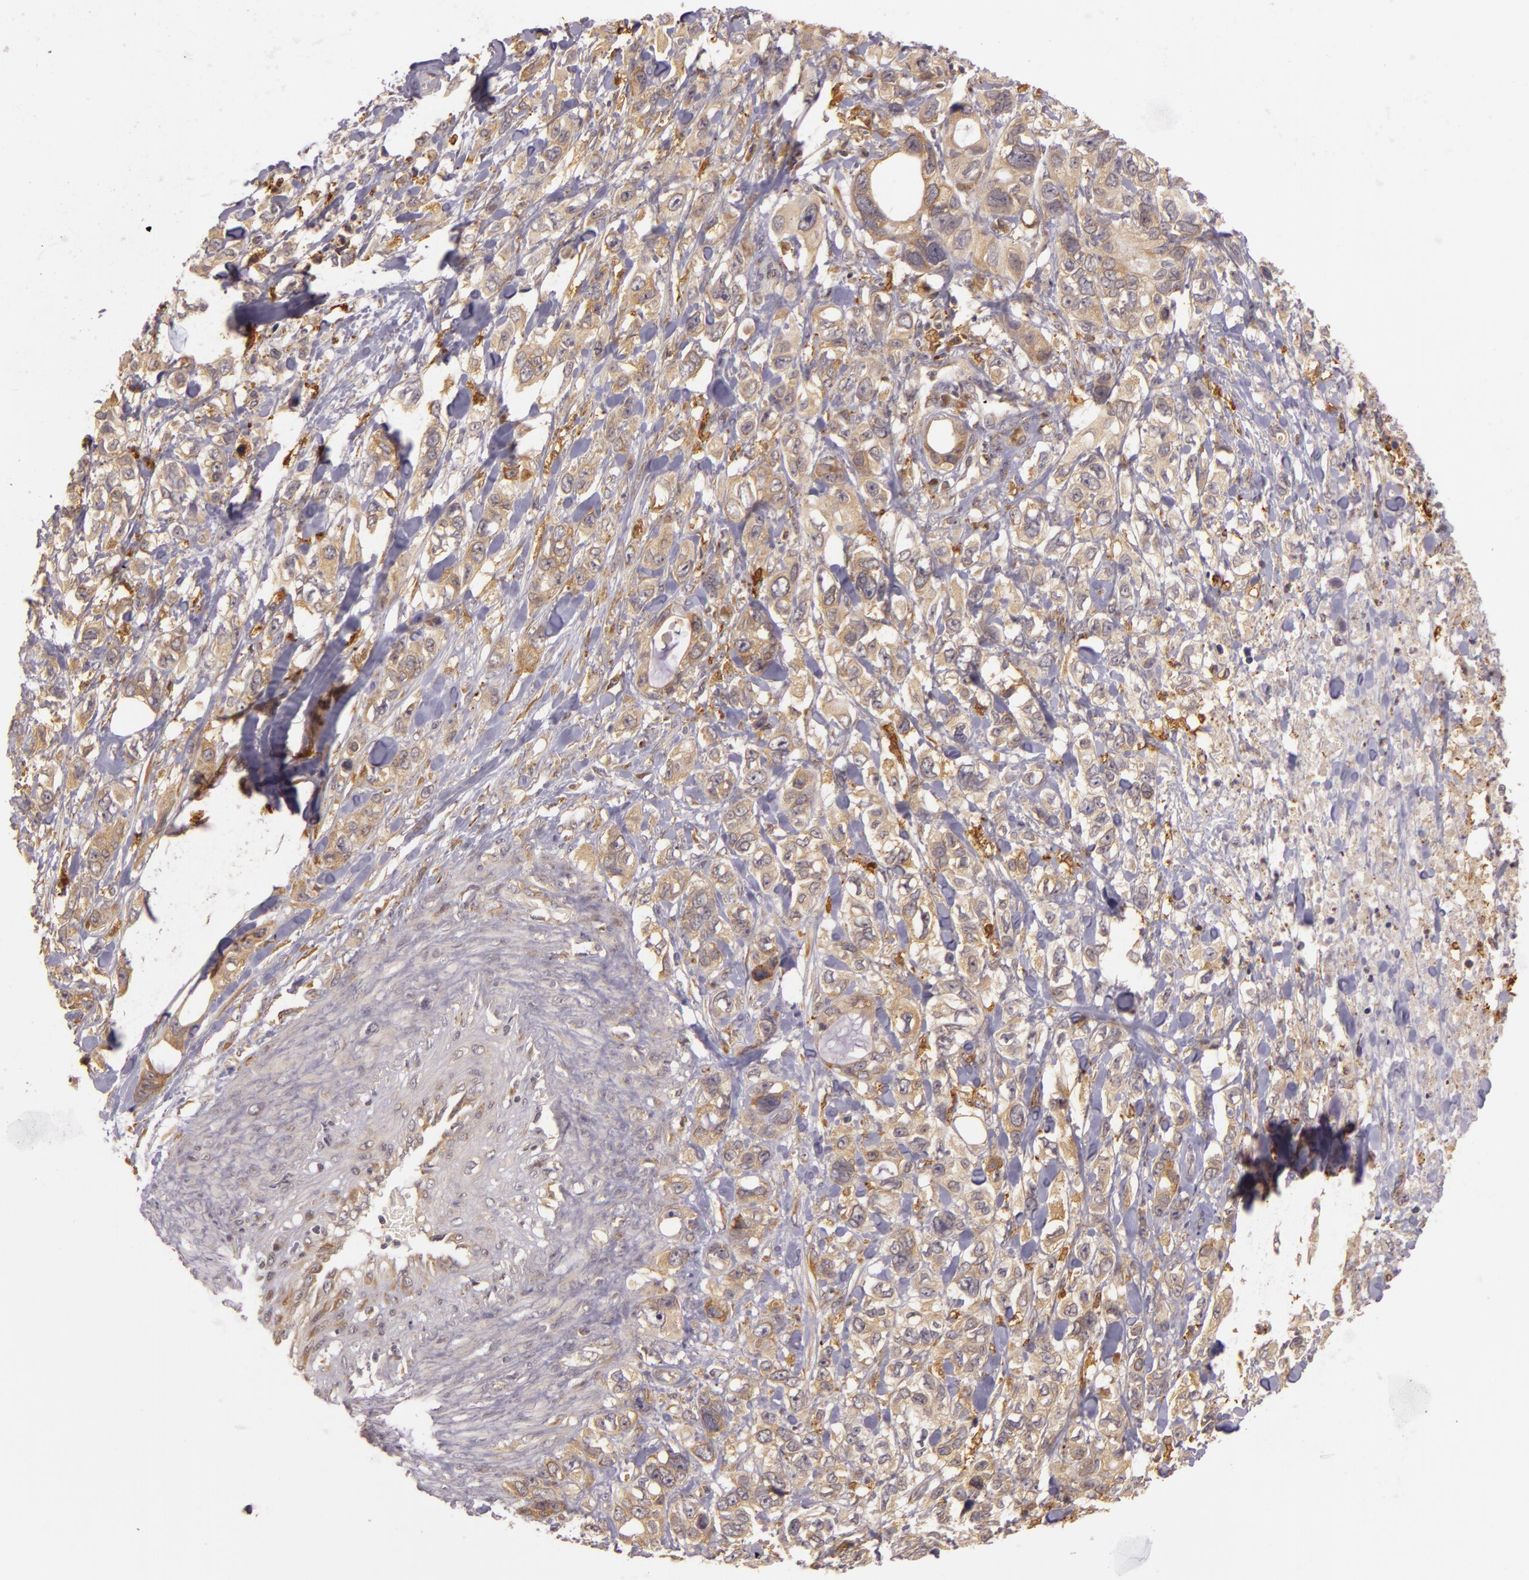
{"staining": {"intensity": "moderate", "quantity": "<25%", "location": "cytoplasmic/membranous"}, "tissue": "stomach cancer", "cell_type": "Tumor cells", "image_type": "cancer", "snomed": [{"axis": "morphology", "description": "Adenocarcinoma, NOS"}, {"axis": "topography", "description": "Stomach, upper"}], "caption": "This is an image of immunohistochemistry staining of stomach adenocarcinoma, which shows moderate staining in the cytoplasmic/membranous of tumor cells.", "gene": "PPP1R3F", "patient": {"sex": "male", "age": 47}}